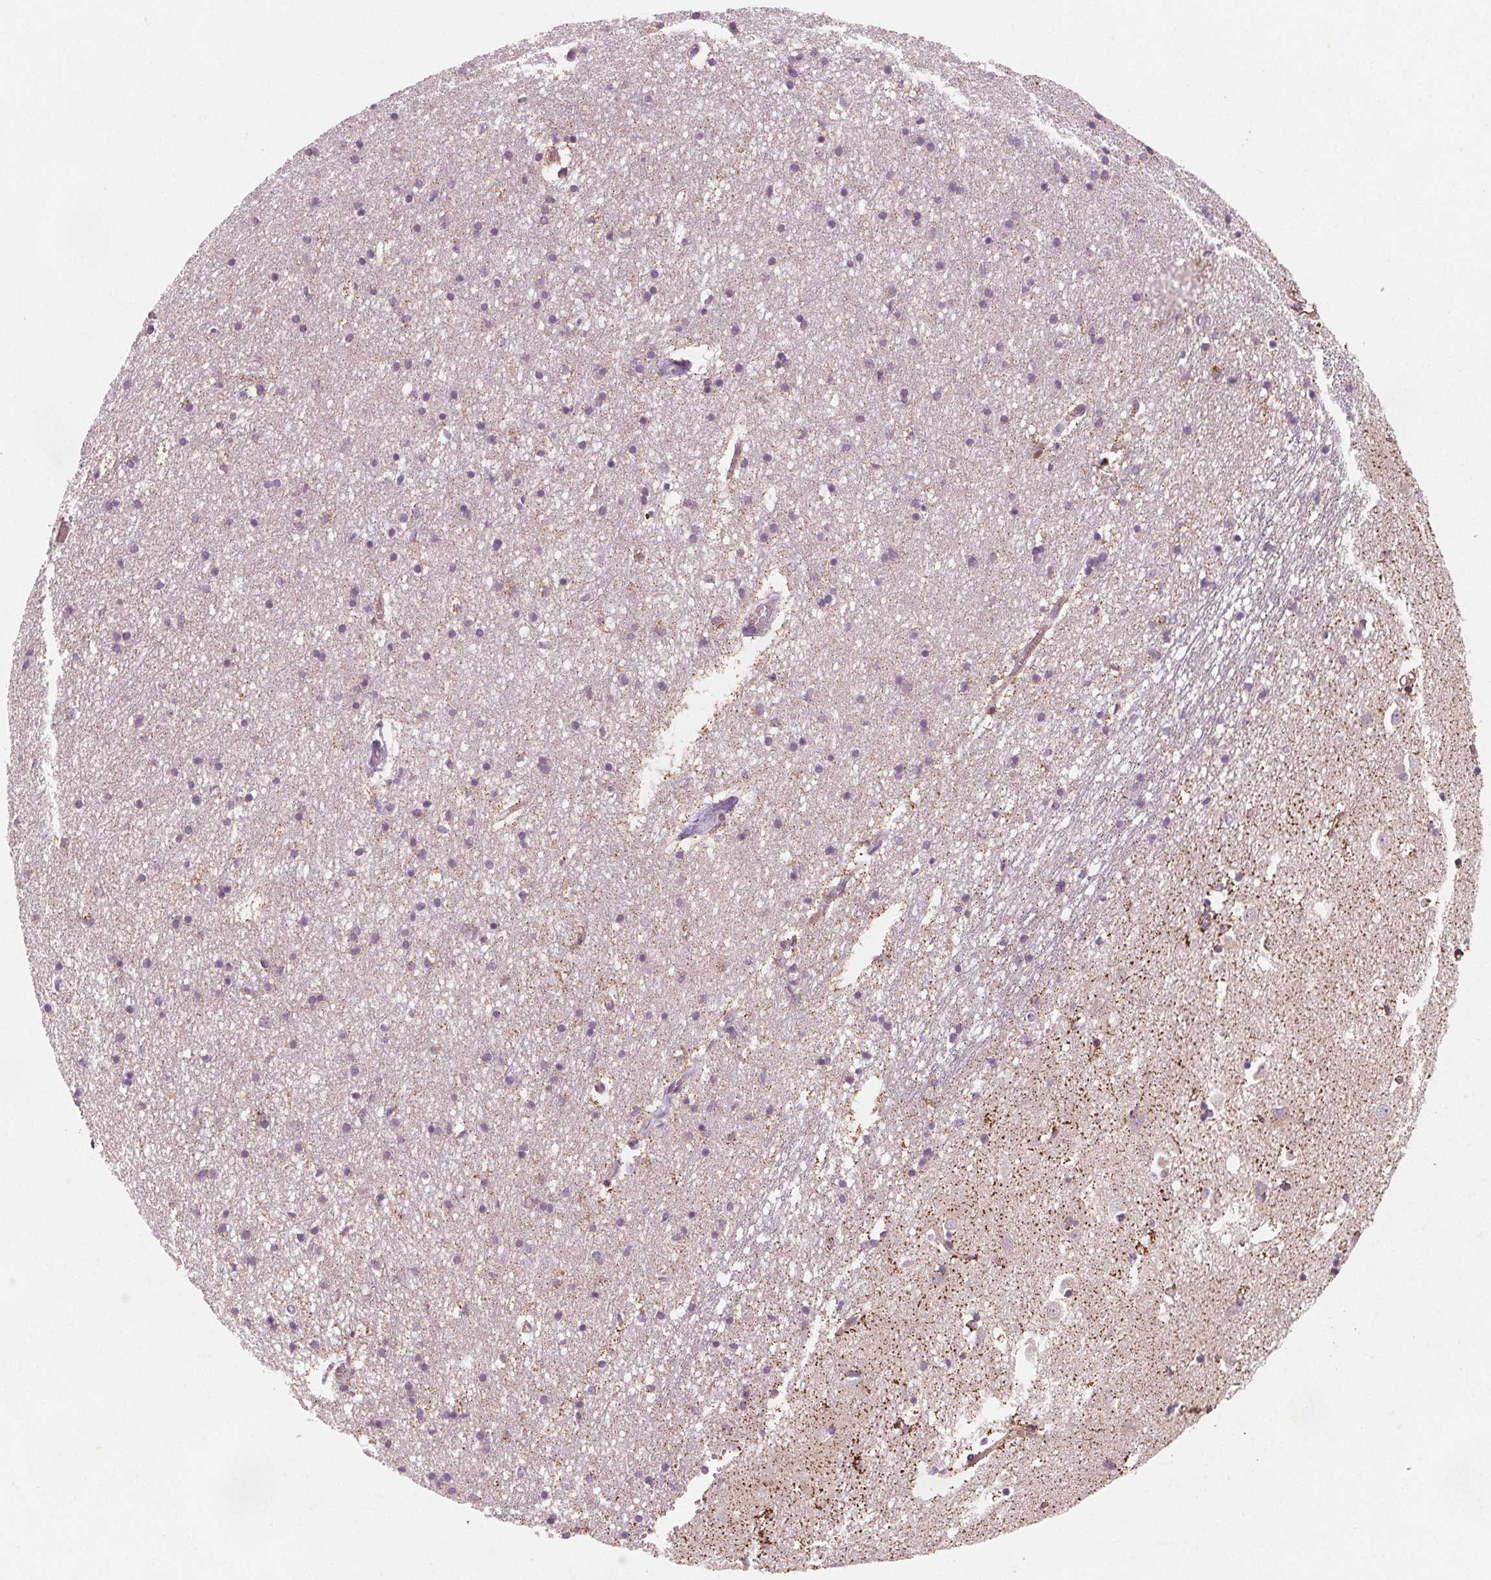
{"staining": {"intensity": "negative", "quantity": "none", "location": "none"}, "tissue": "caudate", "cell_type": "Glial cells", "image_type": "normal", "snomed": [{"axis": "morphology", "description": "Normal tissue, NOS"}, {"axis": "topography", "description": "Lateral ventricle wall"}], "caption": "Caudate stained for a protein using immunohistochemistry displays no positivity glial cells.", "gene": "ADAM33", "patient": {"sex": "male", "age": 54}}